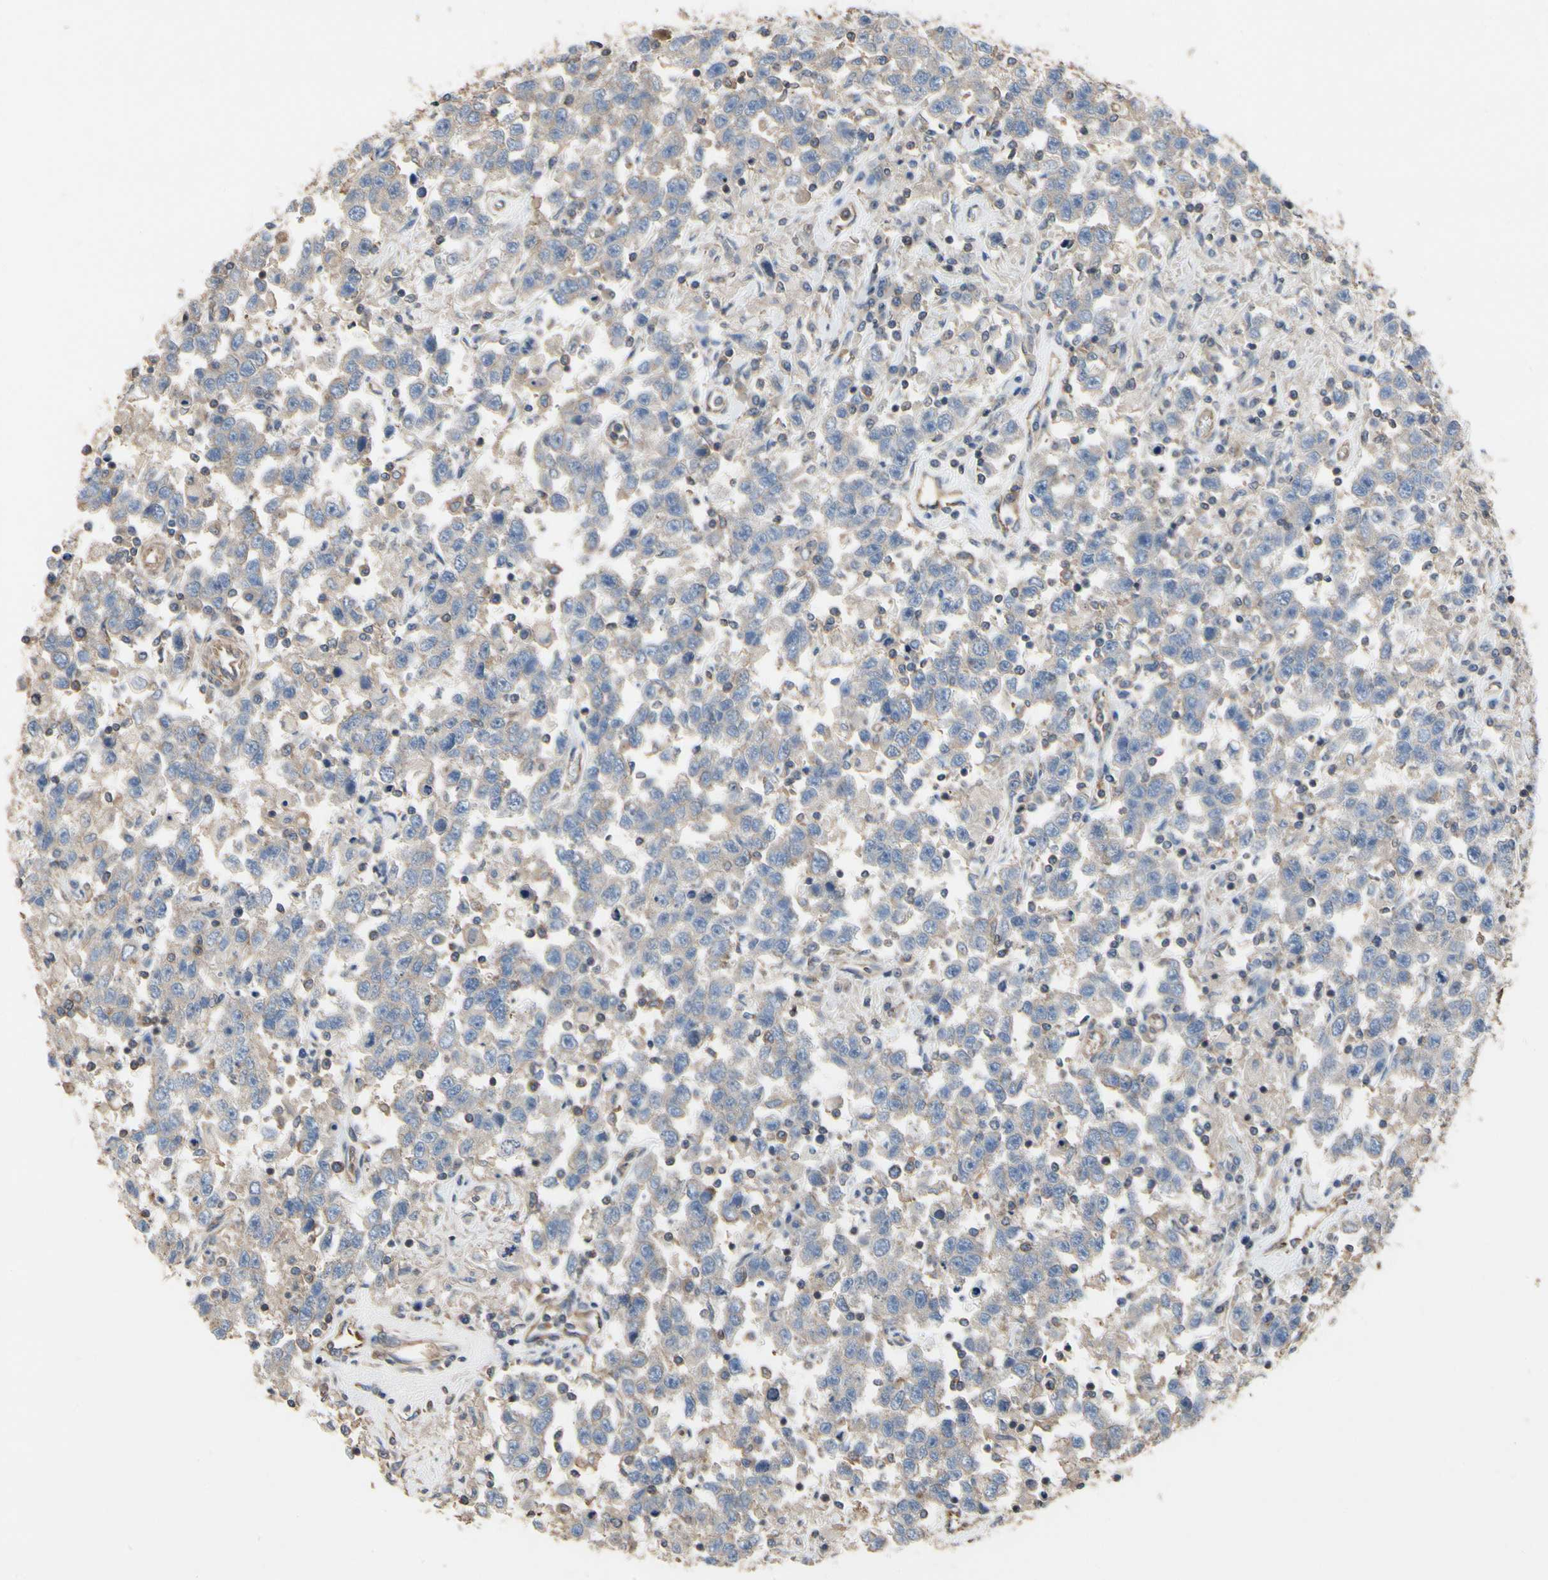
{"staining": {"intensity": "weak", "quantity": "25%-75%", "location": "cytoplasmic/membranous"}, "tissue": "testis cancer", "cell_type": "Tumor cells", "image_type": "cancer", "snomed": [{"axis": "morphology", "description": "Seminoma, NOS"}, {"axis": "topography", "description": "Testis"}], "caption": "IHC (DAB (3,3'-diaminobenzidine)) staining of human testis cancer displays weak cytoplasmic/membranous protein positivity in about 25%-75% of tumor cells. The protein is stained brown, and the nuclei are stained in blue (DAB IHC with brightfield microscopy, high magnification).", "gene": "PDZK1", "patient": {"sex": "male", "age": 41}}